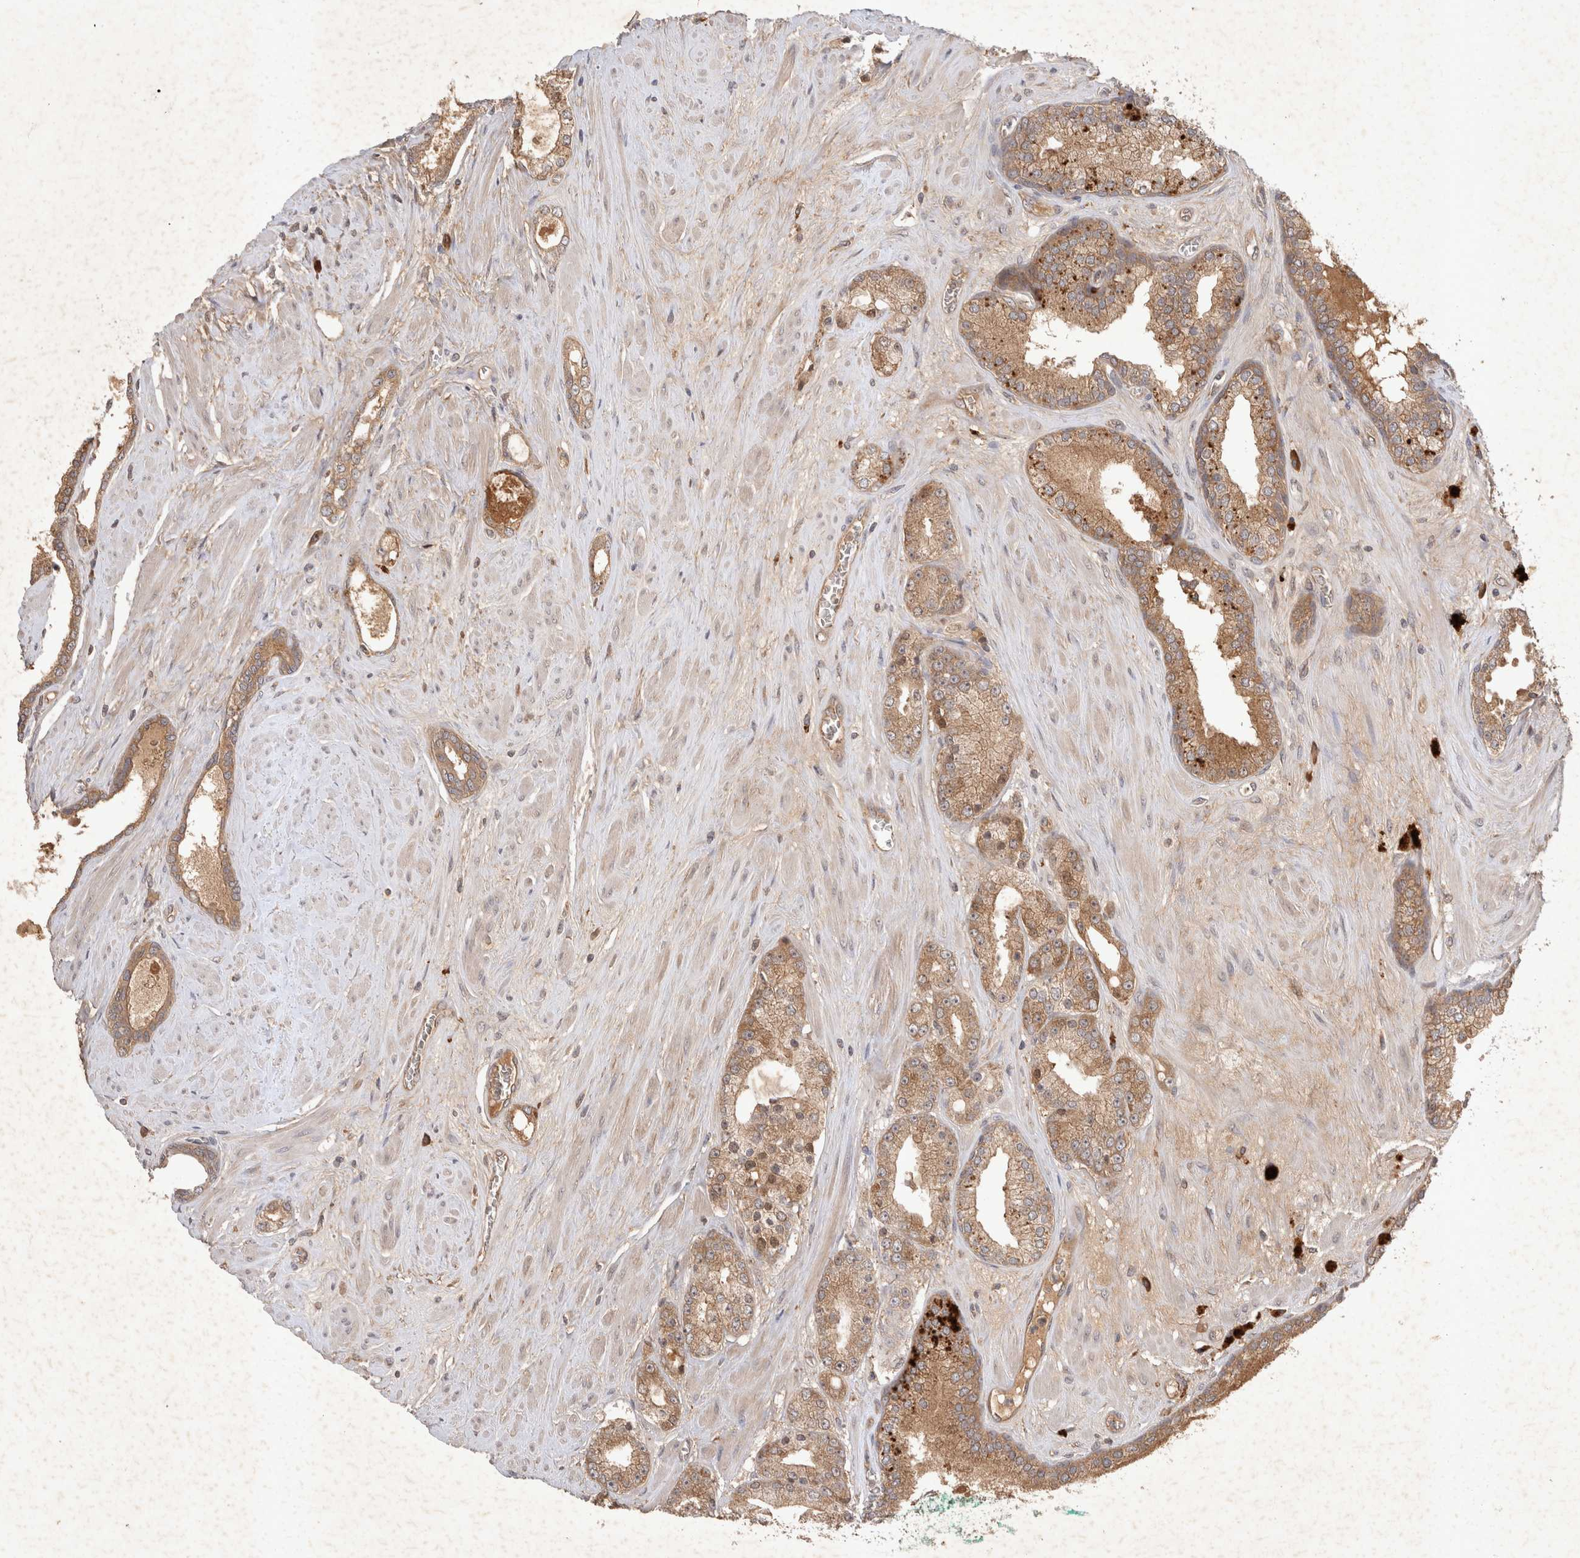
{"staining": {"intensity": "moderate", "quantity": ">75%", "location": "cytoplasmic/membranous"}, "tissue": "prostate cancer", "cell_type": "Tumor cells", "image_type": "cancer", "snomed": [{"axis": "morphology", "description": "Adenocarcinoma, Low grade"}, {"axis": "topography", "description": "Prostate"}], "caption": "Prostate cancer (adenocarcinoma (low-grade)) stained with IHC reveals moderate cytoplasmic/membranous positivity in approximately >75% of tumor cells.", "gene": "YES1", "patient": {"sex": "male", "age": 62}}